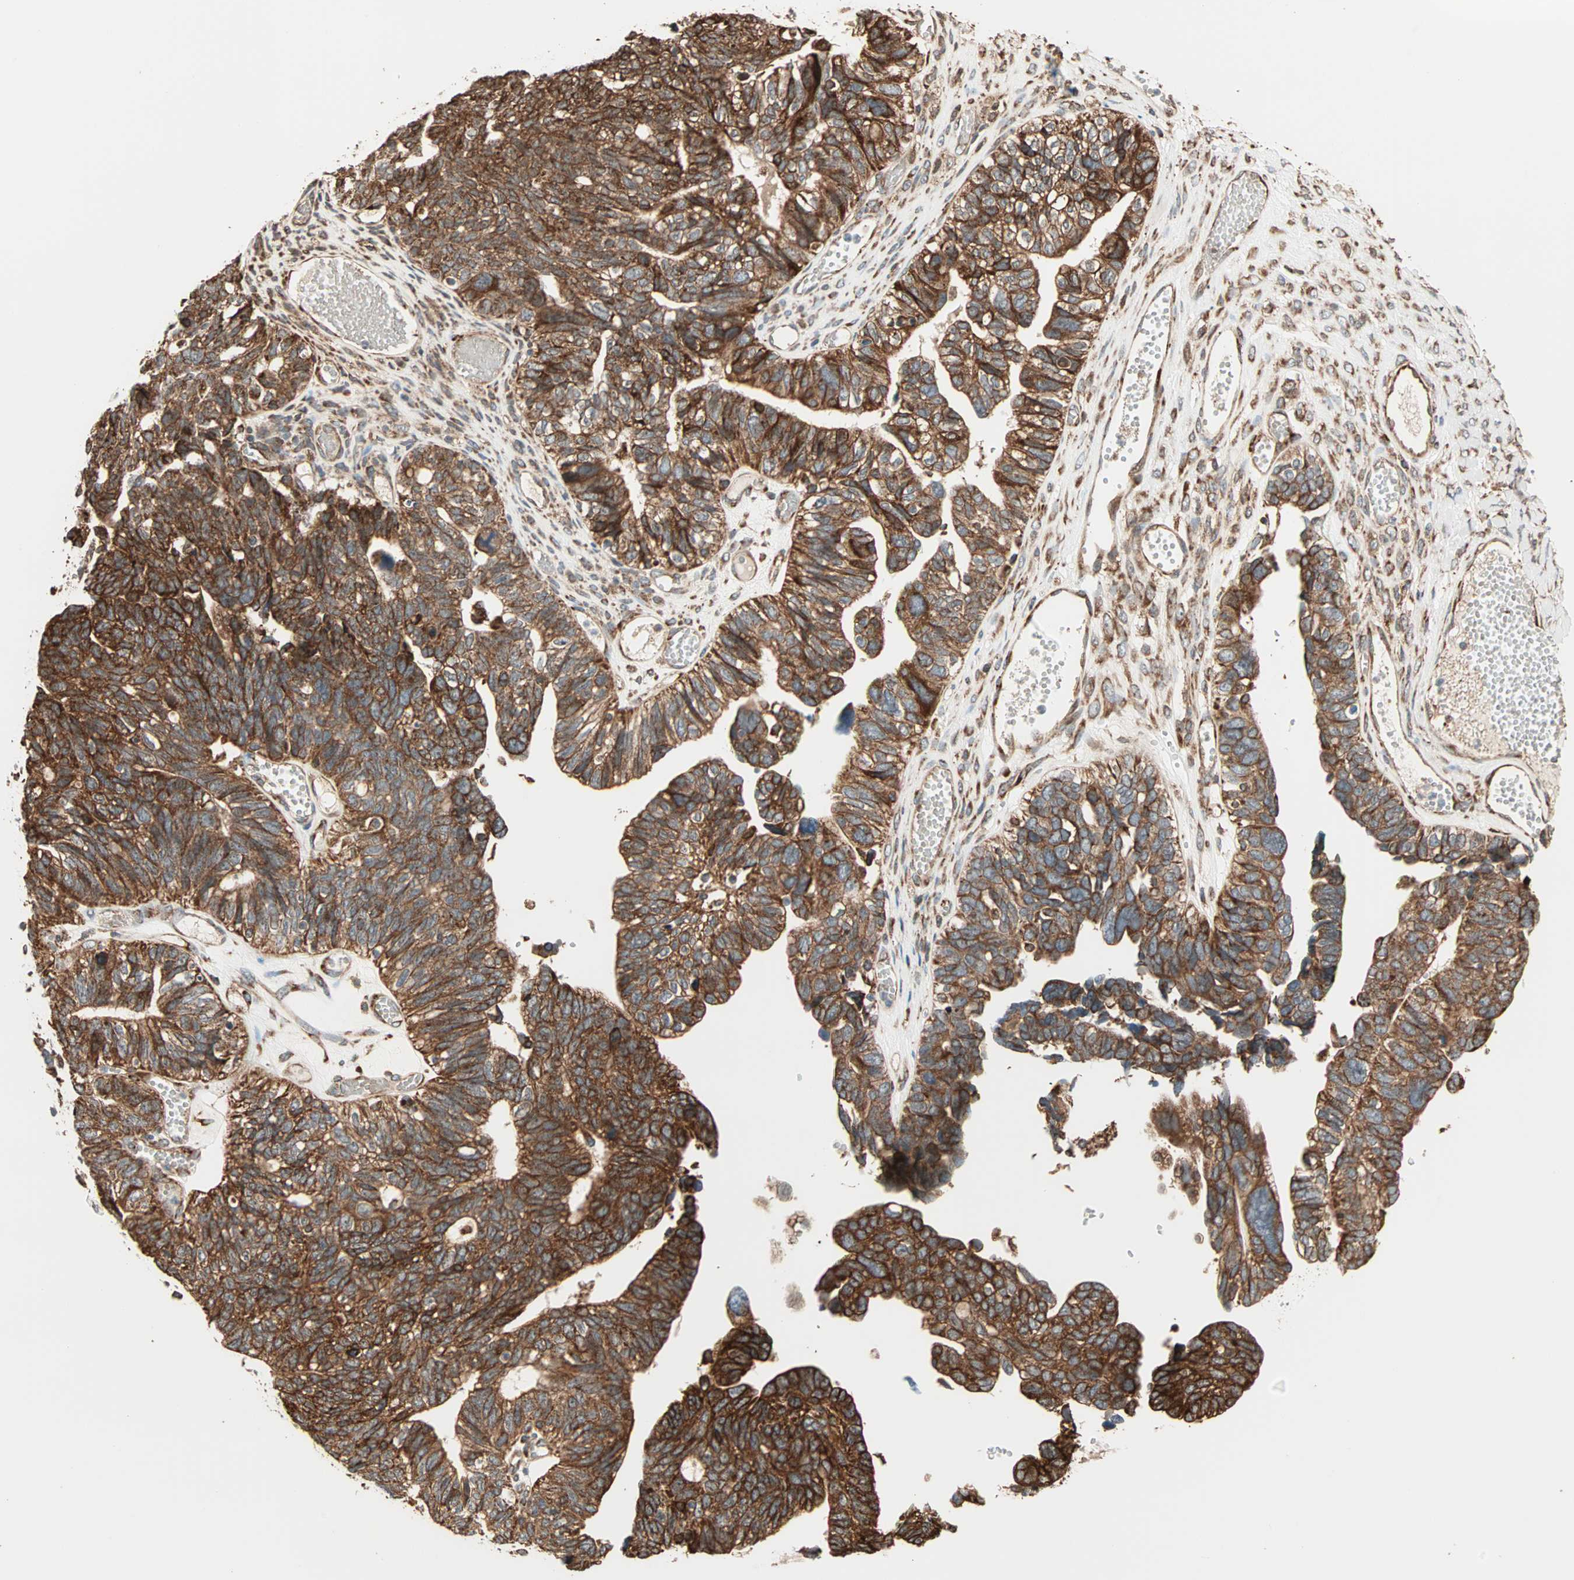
{"staining": {"intensity": "strong", "quantity": ">75%", "location": "cytoplasmic/membranous"}, "tissue": "ovarian cancer", "cell_type": "Tumor cells", "image_type": "cancer", "snomed": [{"axis": "morphology", "description": "Cystadenocarcinoma, serous, NOS"}, {"axis": "topography", "description": "Ovary"}], "caption": "Immunohistochemical staining of ovarian cancer (serous cystadenocarcinoma) shows strong cytoplasmic/membranous protein positivity in about >75% of tumor cells. The staining was performed using DAB, with brown indicating positive protein expression. Nuclei are stained blue with hematoxylin.", "gene": "P4HA1", "patient": {"sex": "female", "age": 79}}